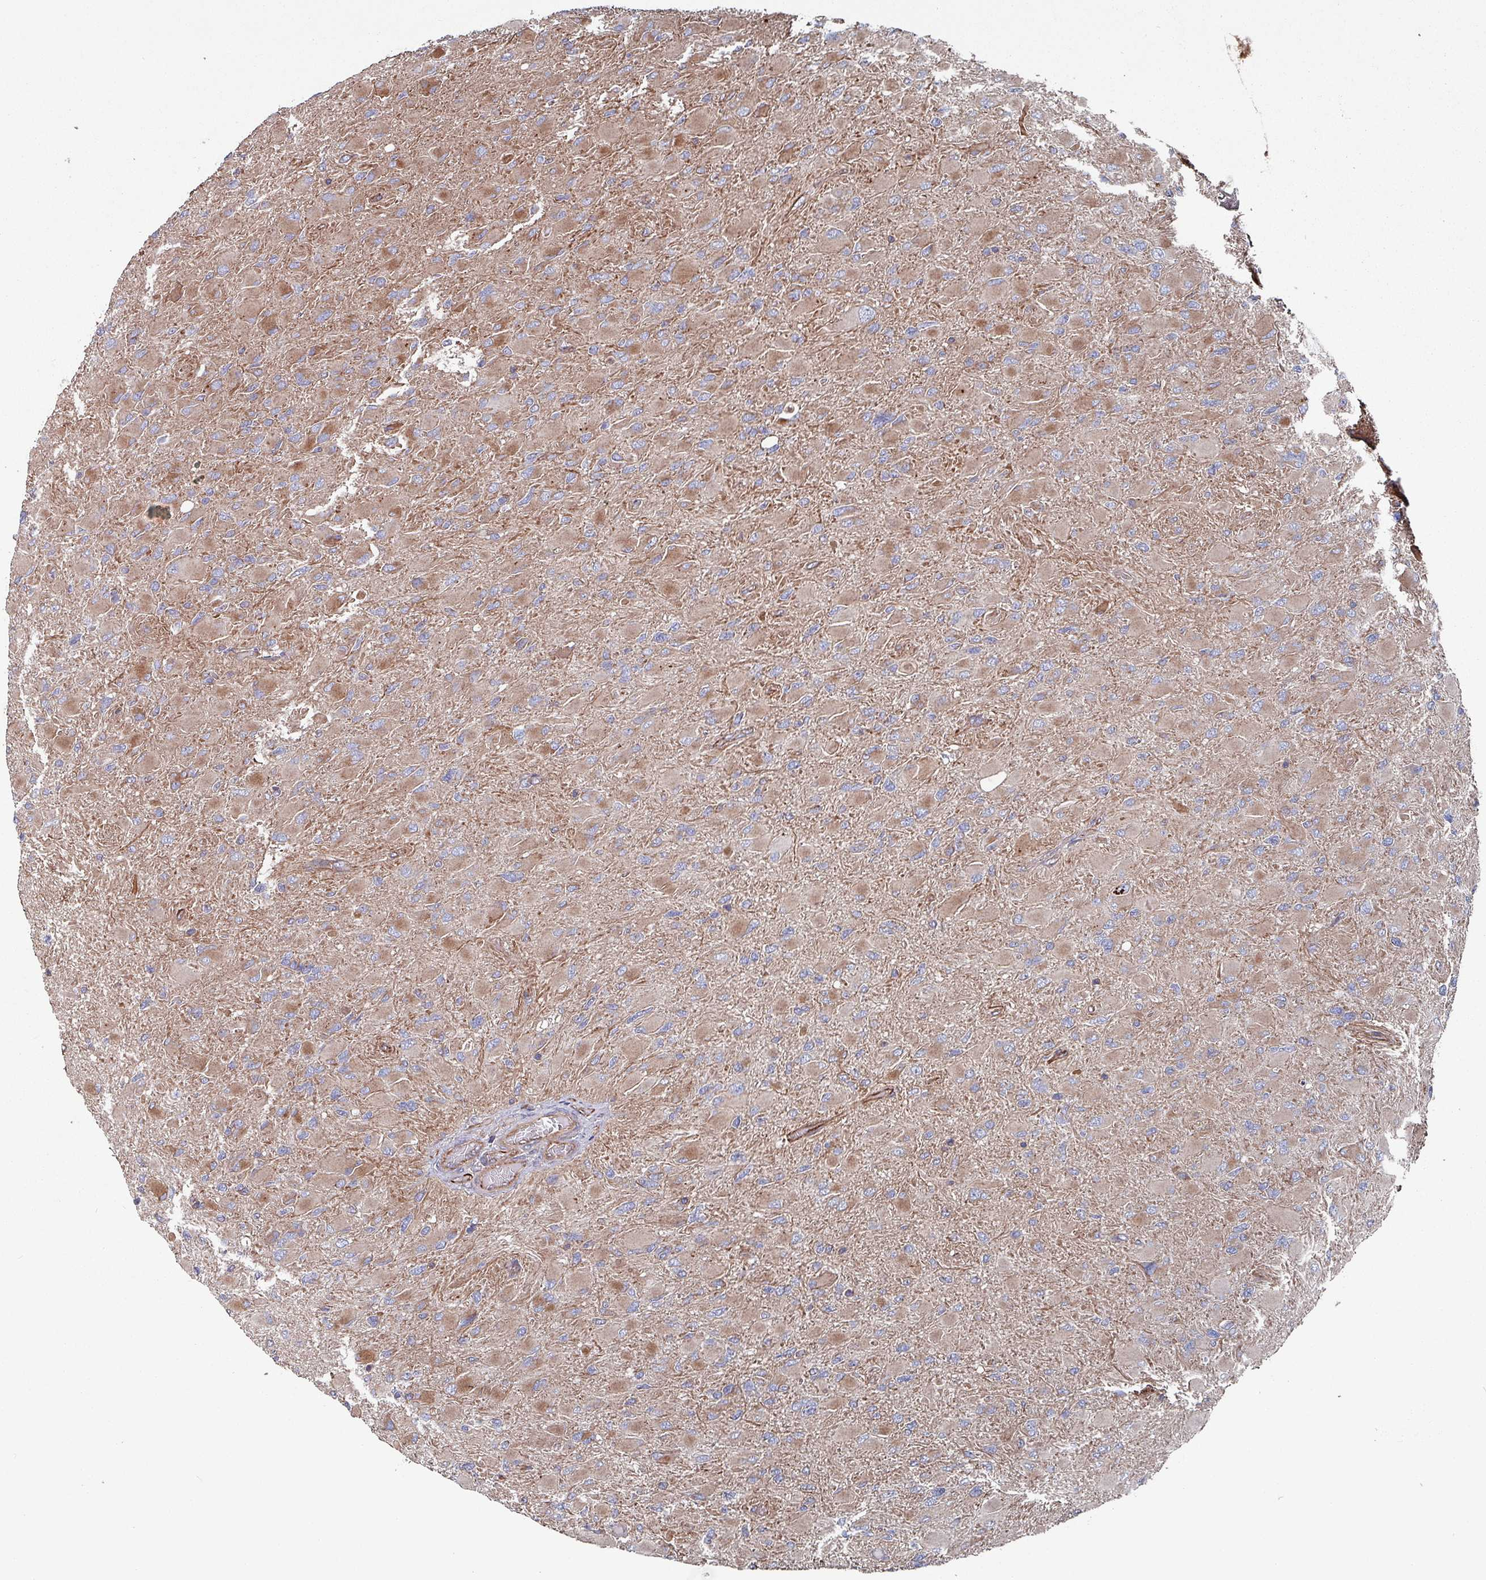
{"staining": {"intensity": "moderate", "quantity": "<25%", "location": "cytoplasmic/membranous"}, "tissue": "glioma", "cell_type": "Tumor cells", "image_type": "cancer", "snomed": [{"axis": "morphology", "description": "Glioma, malignant, High grade"}, {"axis": "topography", "description": "Cerebral cortex"}], "caption": "Immunohistochemistry (IHC) photomicrograph of neoplastic tissue: malignant high-grade glioma stained using IHC reveals low levels of moderate protein expression localized specifically in the cytoplasmic/membranous of tumor cells, appearing as a cytoplasmic/membranous brown color.", "gene": "ANO10", "patient": {"sex": "female", "age": 36}}